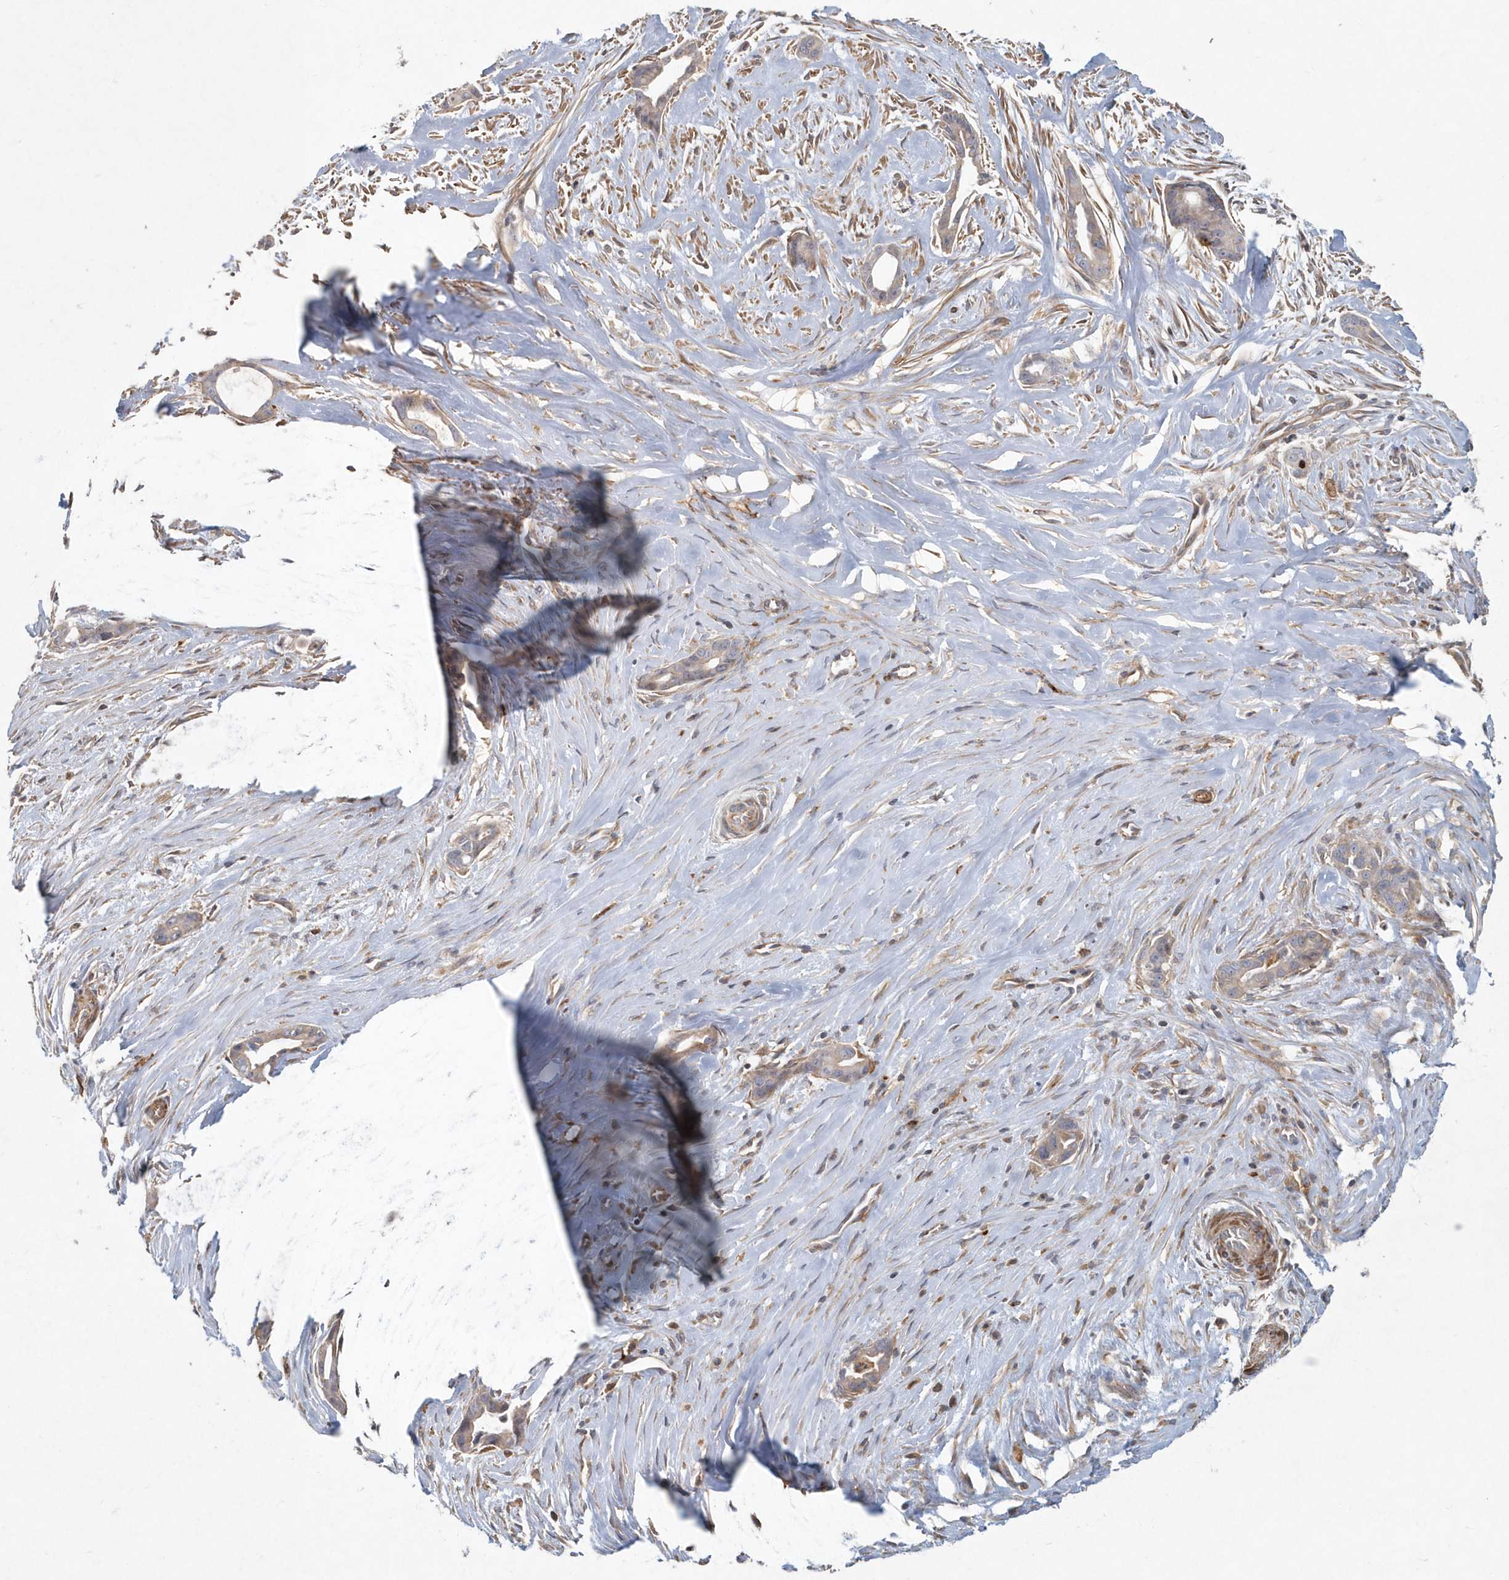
{"staining": {"intensity": "negative", "quantity": "none", "location": "none"}, "tissue": "liver cancer", "cell_type": "Tumor cells", "image_type": "cancer", "snomed": [{"axis": "morphology", "description": "Cholangiocarcinoma"}, {"axis": "topography", "description": "Liver"}], "caption": "This is an immunohistochemistry (IHC) image of human cholangiocarcinoma (liver). There is no expression in tumor cells.", "gene": "ARHGEF38", "patient": {"sex": "female", "age": 55}}